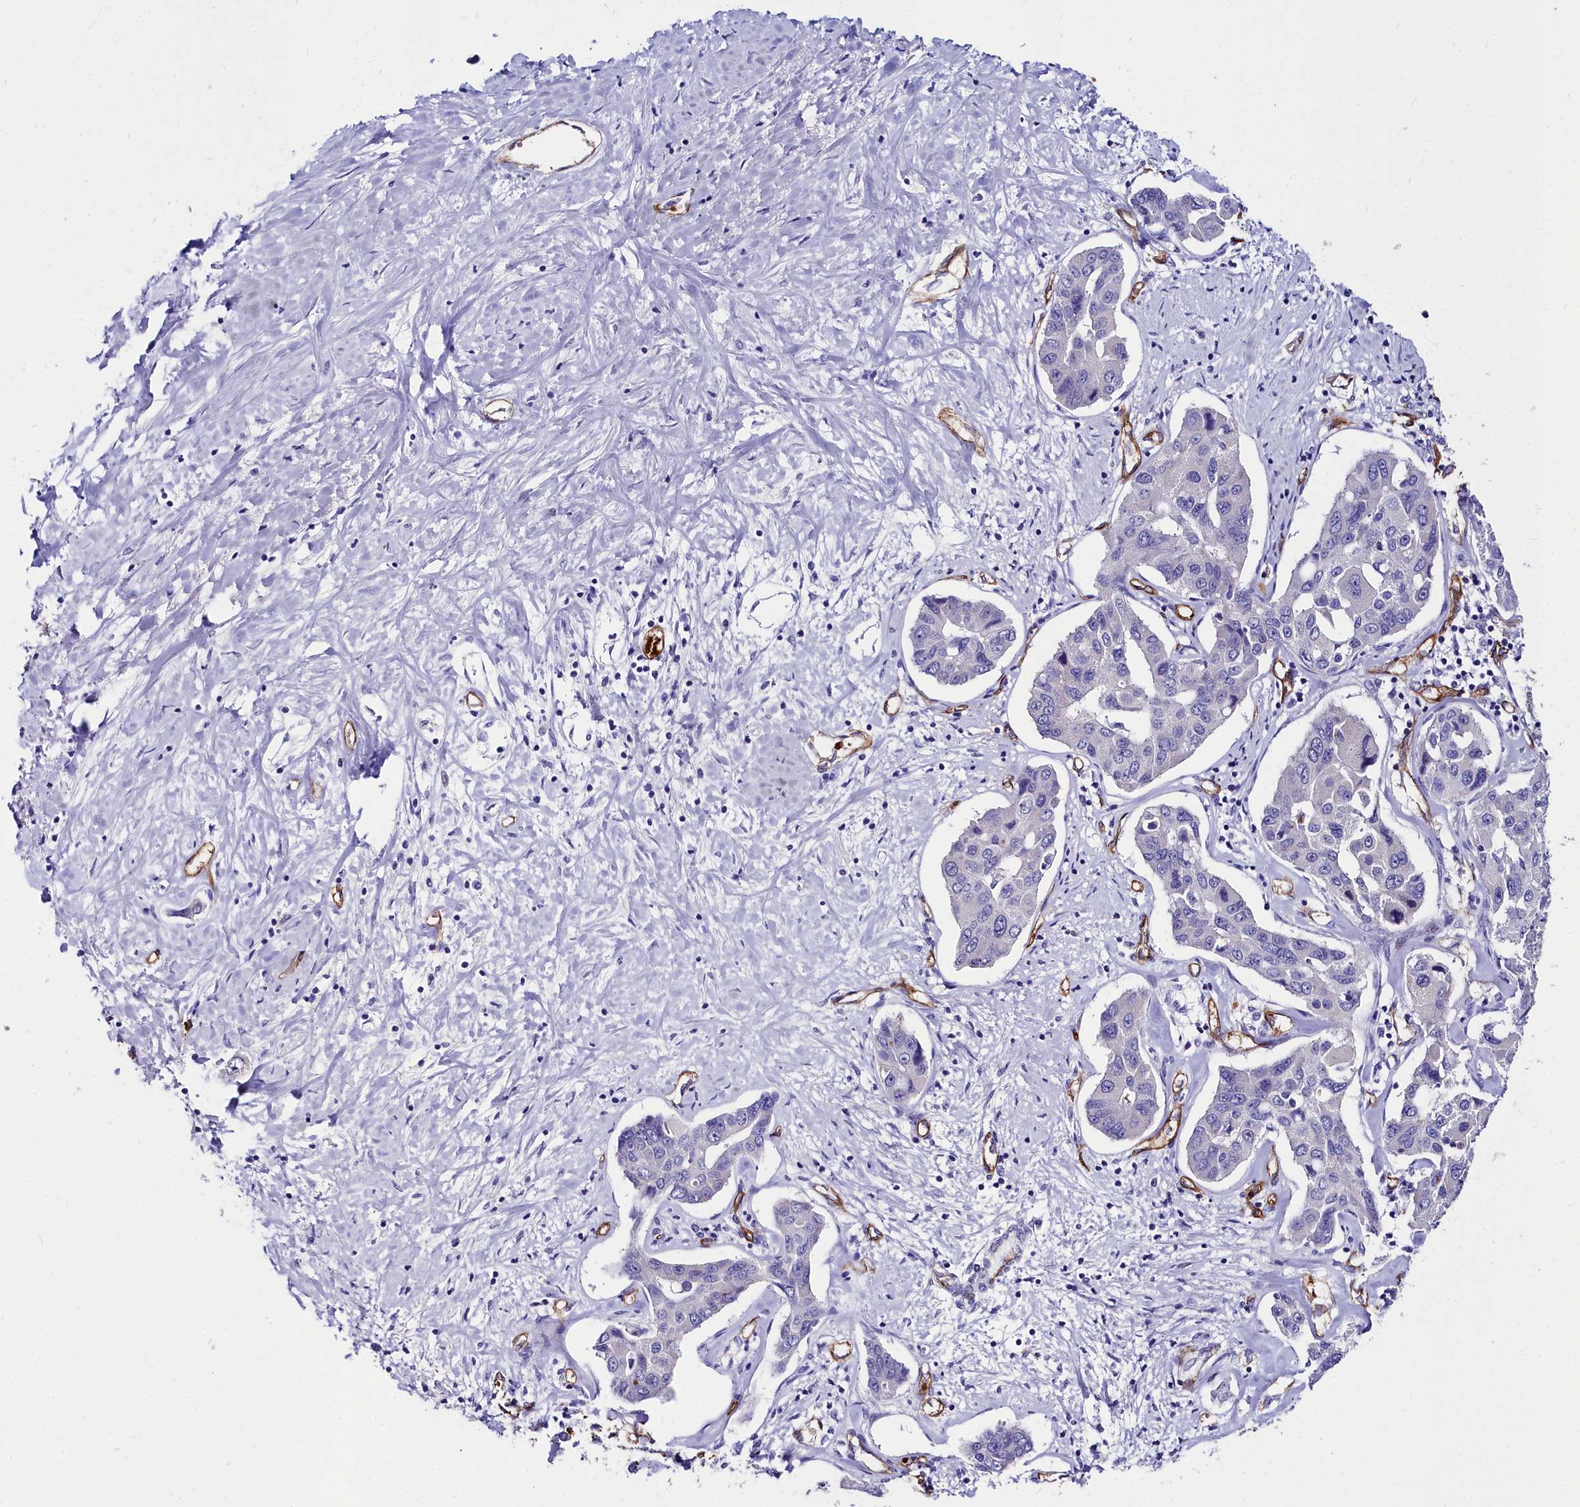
{"staining": {"intensity": "negative", "quantity": "none", "location": "none"}, "tissue": "liver cancer", "cell_type": "Tumor cells", "image_type": "cancer", "snomed": [{"axis": "morphology", "description": "Cholangiocarcinoma"}, {"axis": "topography", "description": "Liver"}], "caption": "This is an immunohistochemistry (IHC) photomicrograph of human liver cancer (cholangiocarcinoma). There is no staining in tumor cells.", "gene": "CYP4F11", "patient": {"sex": "male", "age": 59}}